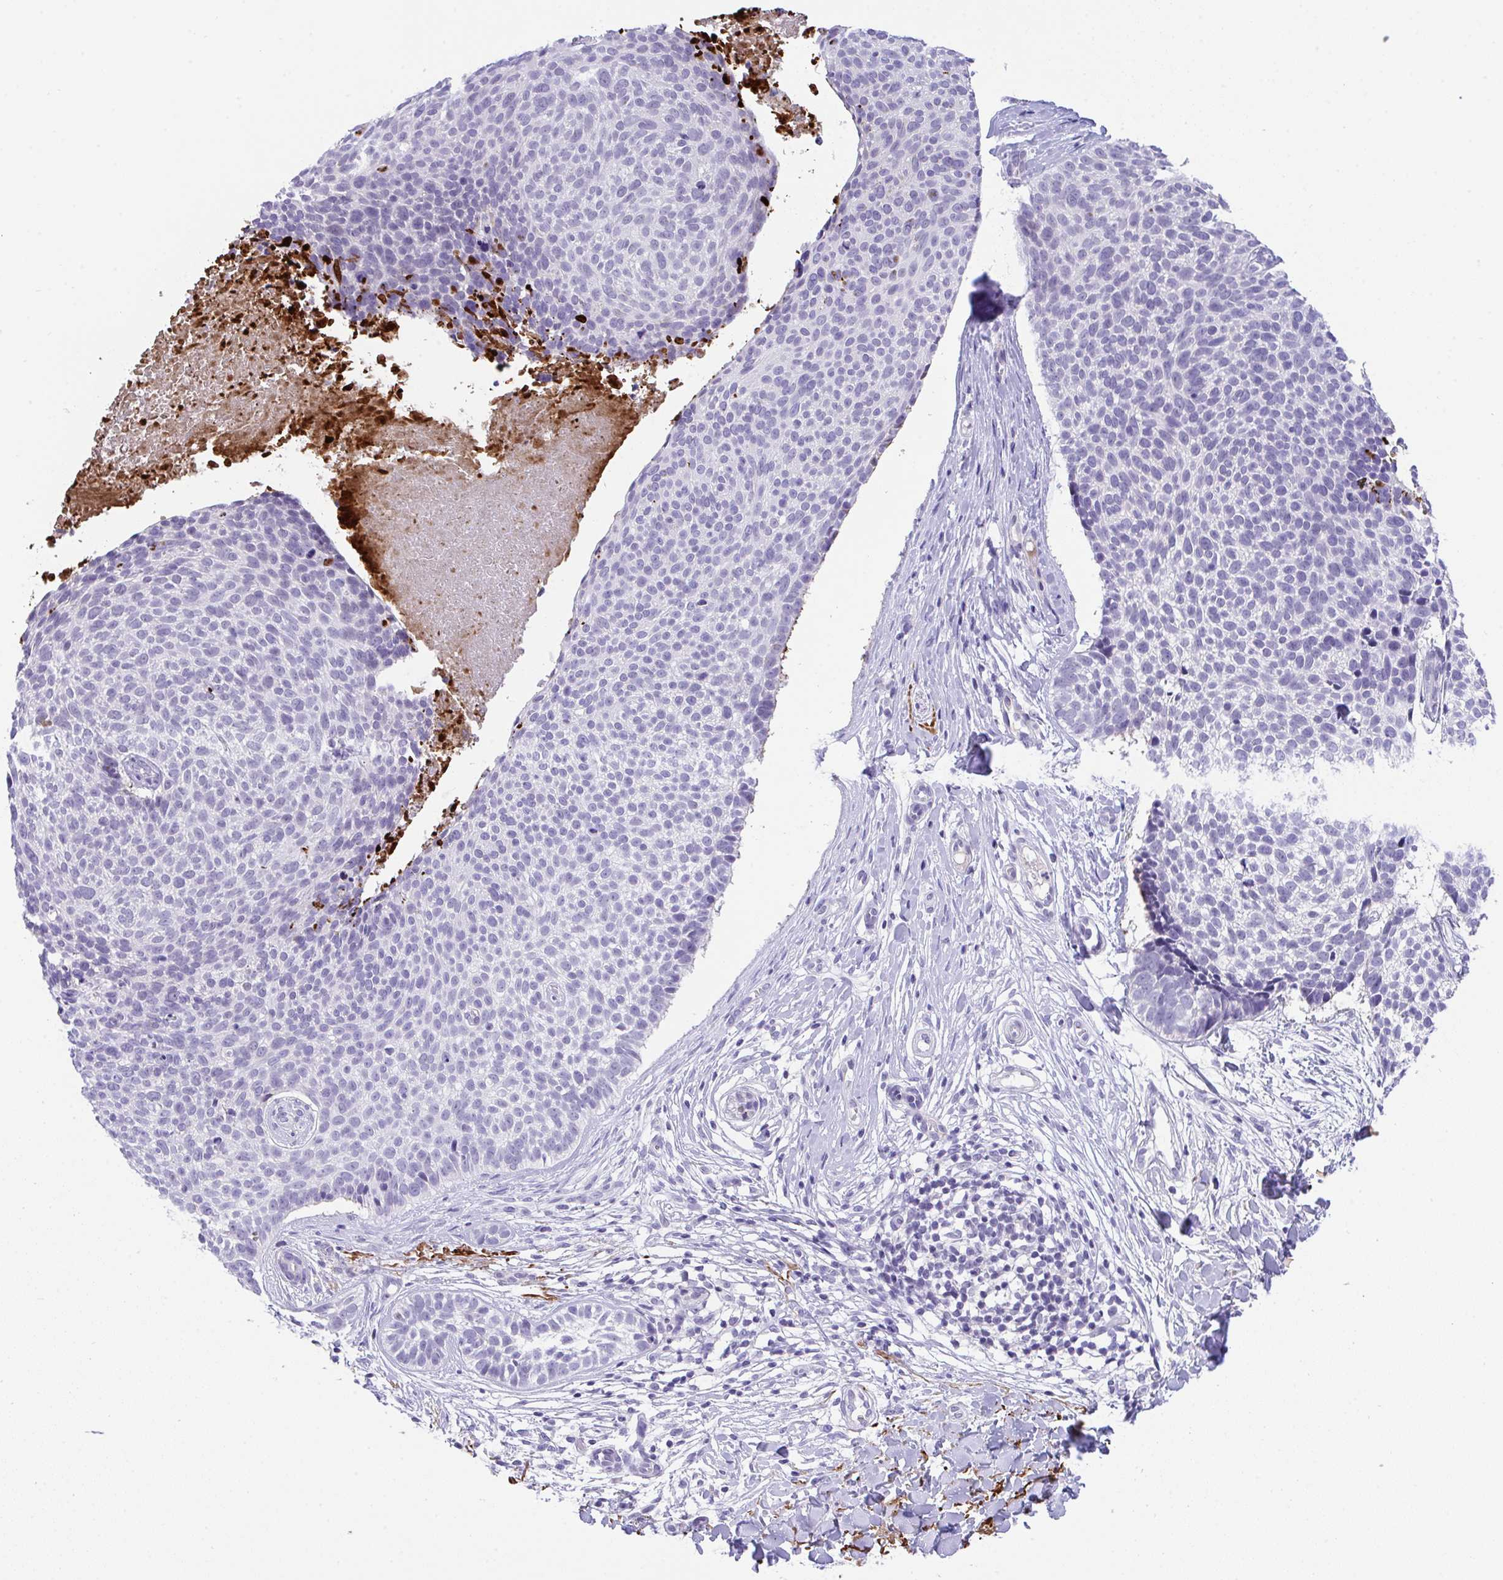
{"staining": {"intensity": "negative", "quantity": "none", "location": "none"}, "tissue": "skin cancer", "cell_type": "Tumor cells", "image_type": "cancer", "snomed": [{"axis": "morphology", "description": "Basal cell carcinoma"}, {"axis": "topography", "description": "Skin"}, {"axis": "topography", "description": "Skin of back"}], "caption": "Tumor cells show no significant staining in skin cancer (basal cell carcinoma).", "gene": "KMT2E", "patient": {"sex": "male", "age": 81}}